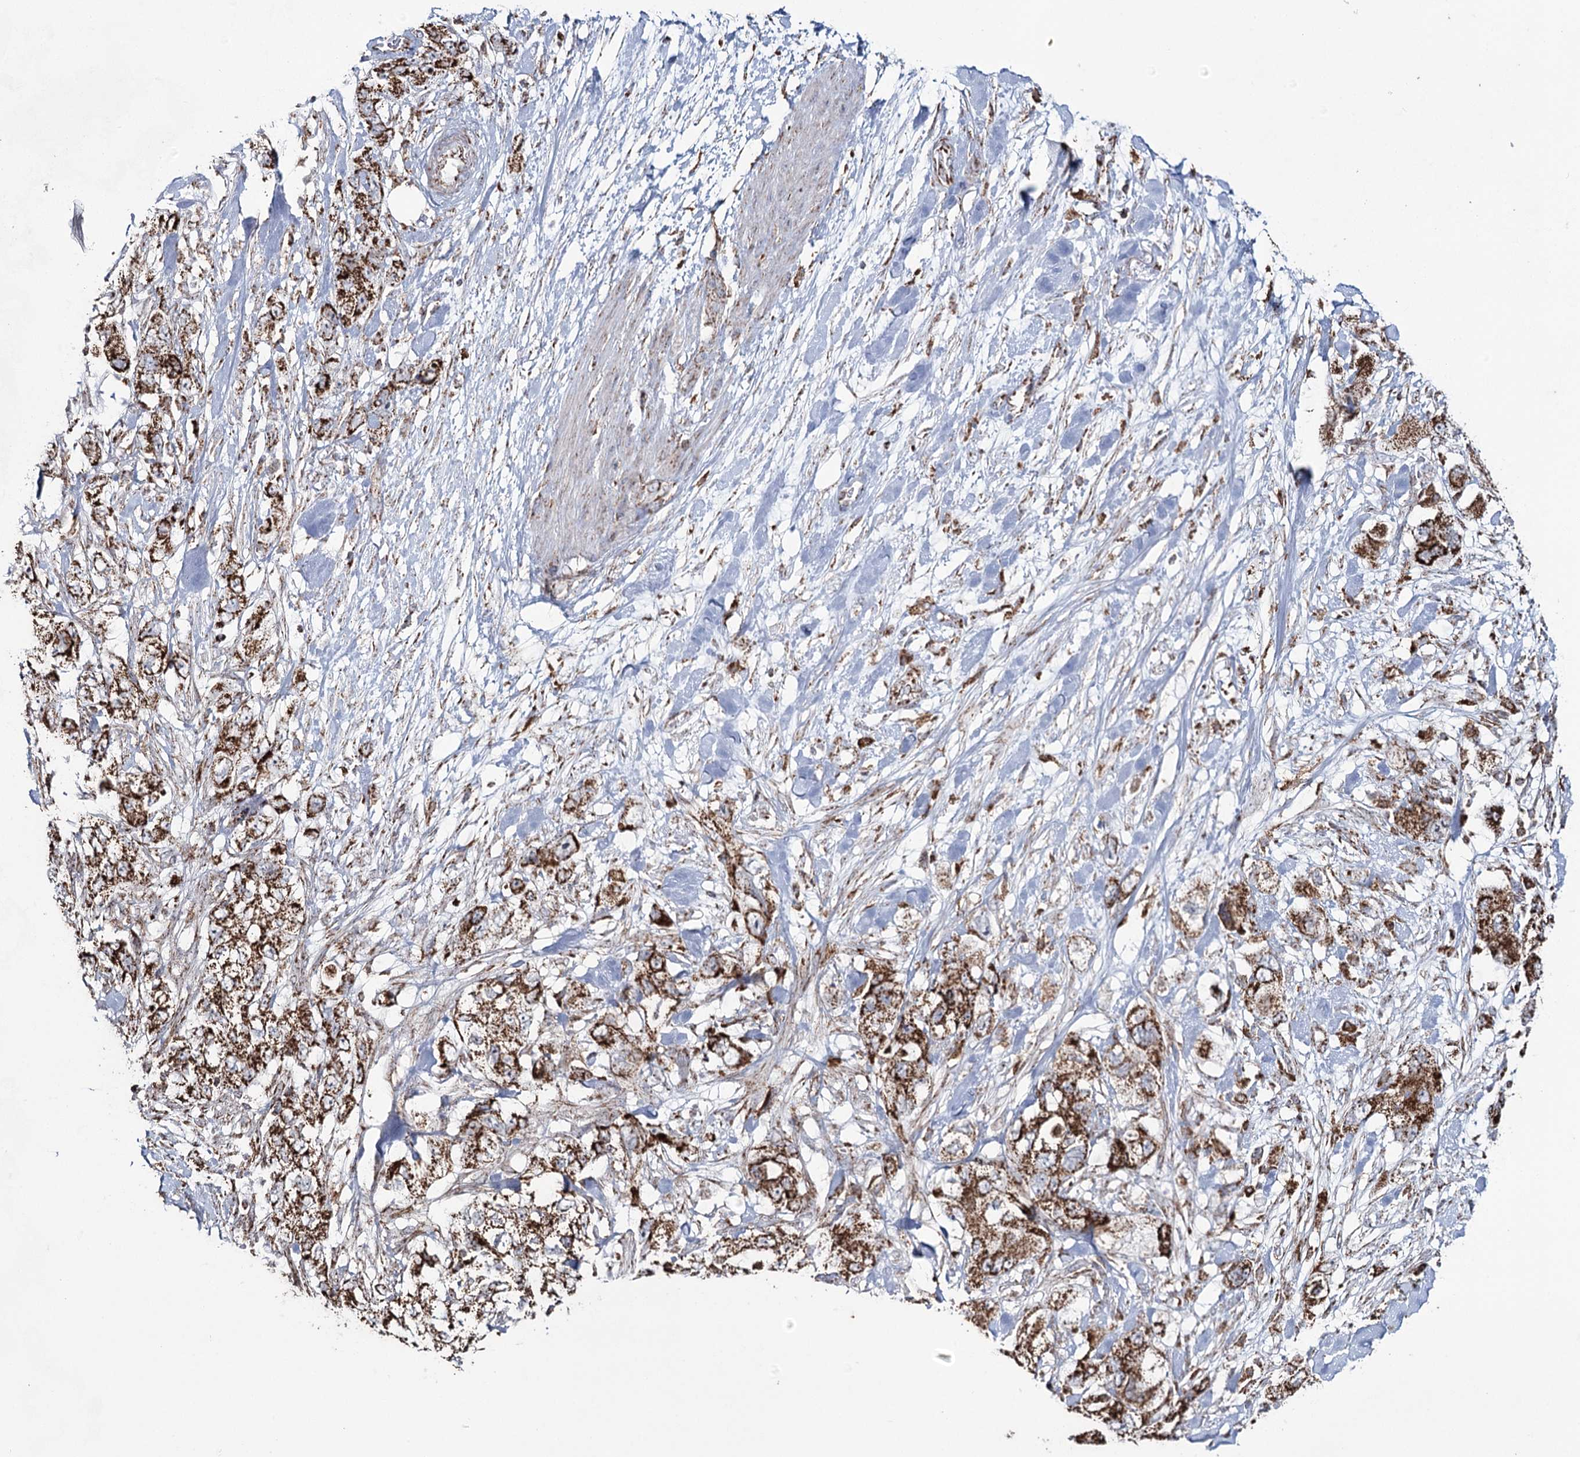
{"staining": {"intensity": "strong", "quantity": ">75%", "location": "cytoplasmic/membranous"}, "tissue": "pancreatic cancer", "cell_type": "Tumor cells", "image_type": "cancer", "snomed": [{"axis": "morphology", "description": "Adenocarcinoma, NOS"}, {"axis": "topography", "description": "Pancreas"}], "caption": "Pancreatic cancer stained with immunohistochemistry (IHC) reveals strong cytoplasmic/membranous expression in about >75% of tumor cells. The staining was performed using DAB, with brown indicating positive protein expression. Nuclei are stained blue with hematoxylin.", "gene": "CWF19L1", "patient": {"sex": "female", "age": 73}}